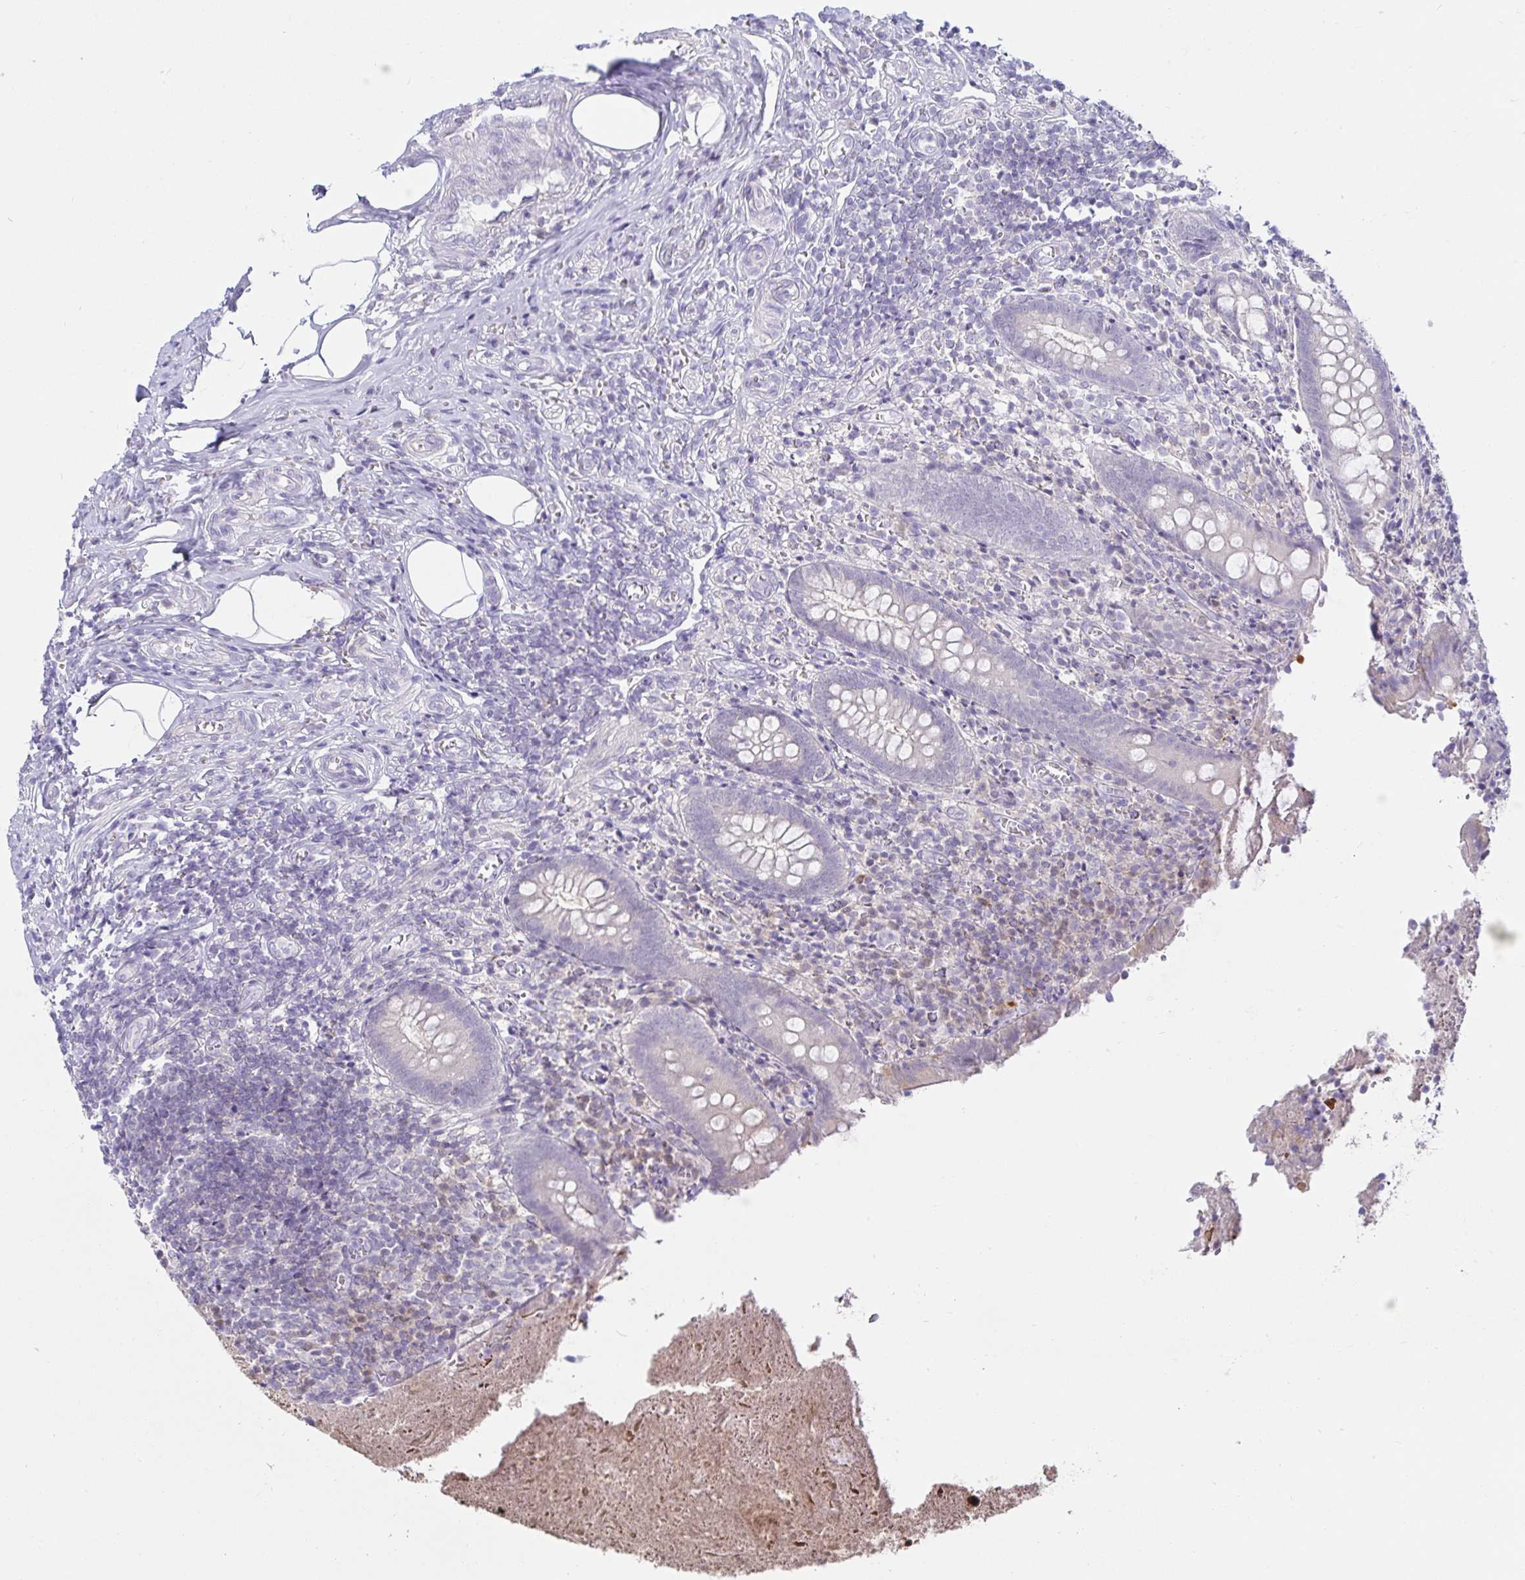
{"staining": {"intensity": "negative", "quantity": "none", "location": "none"}, "tissue": "appendix", "cell_type": "Glandular cells", "image_type": "normal", "snomed": [{"axis": "morphology", "description": "Normal tissue, NOS"}, {"axis": "topography", "description": "Appendix"}], "caption": "A high-resolution image shows immunohistochemistry (IHC) staining of normal appendix, which reveals no significant expression in glandular cells. Nuclei are stained in blue.", "gene": "MON2", "patient": {"sex": "female", "age": 17}}